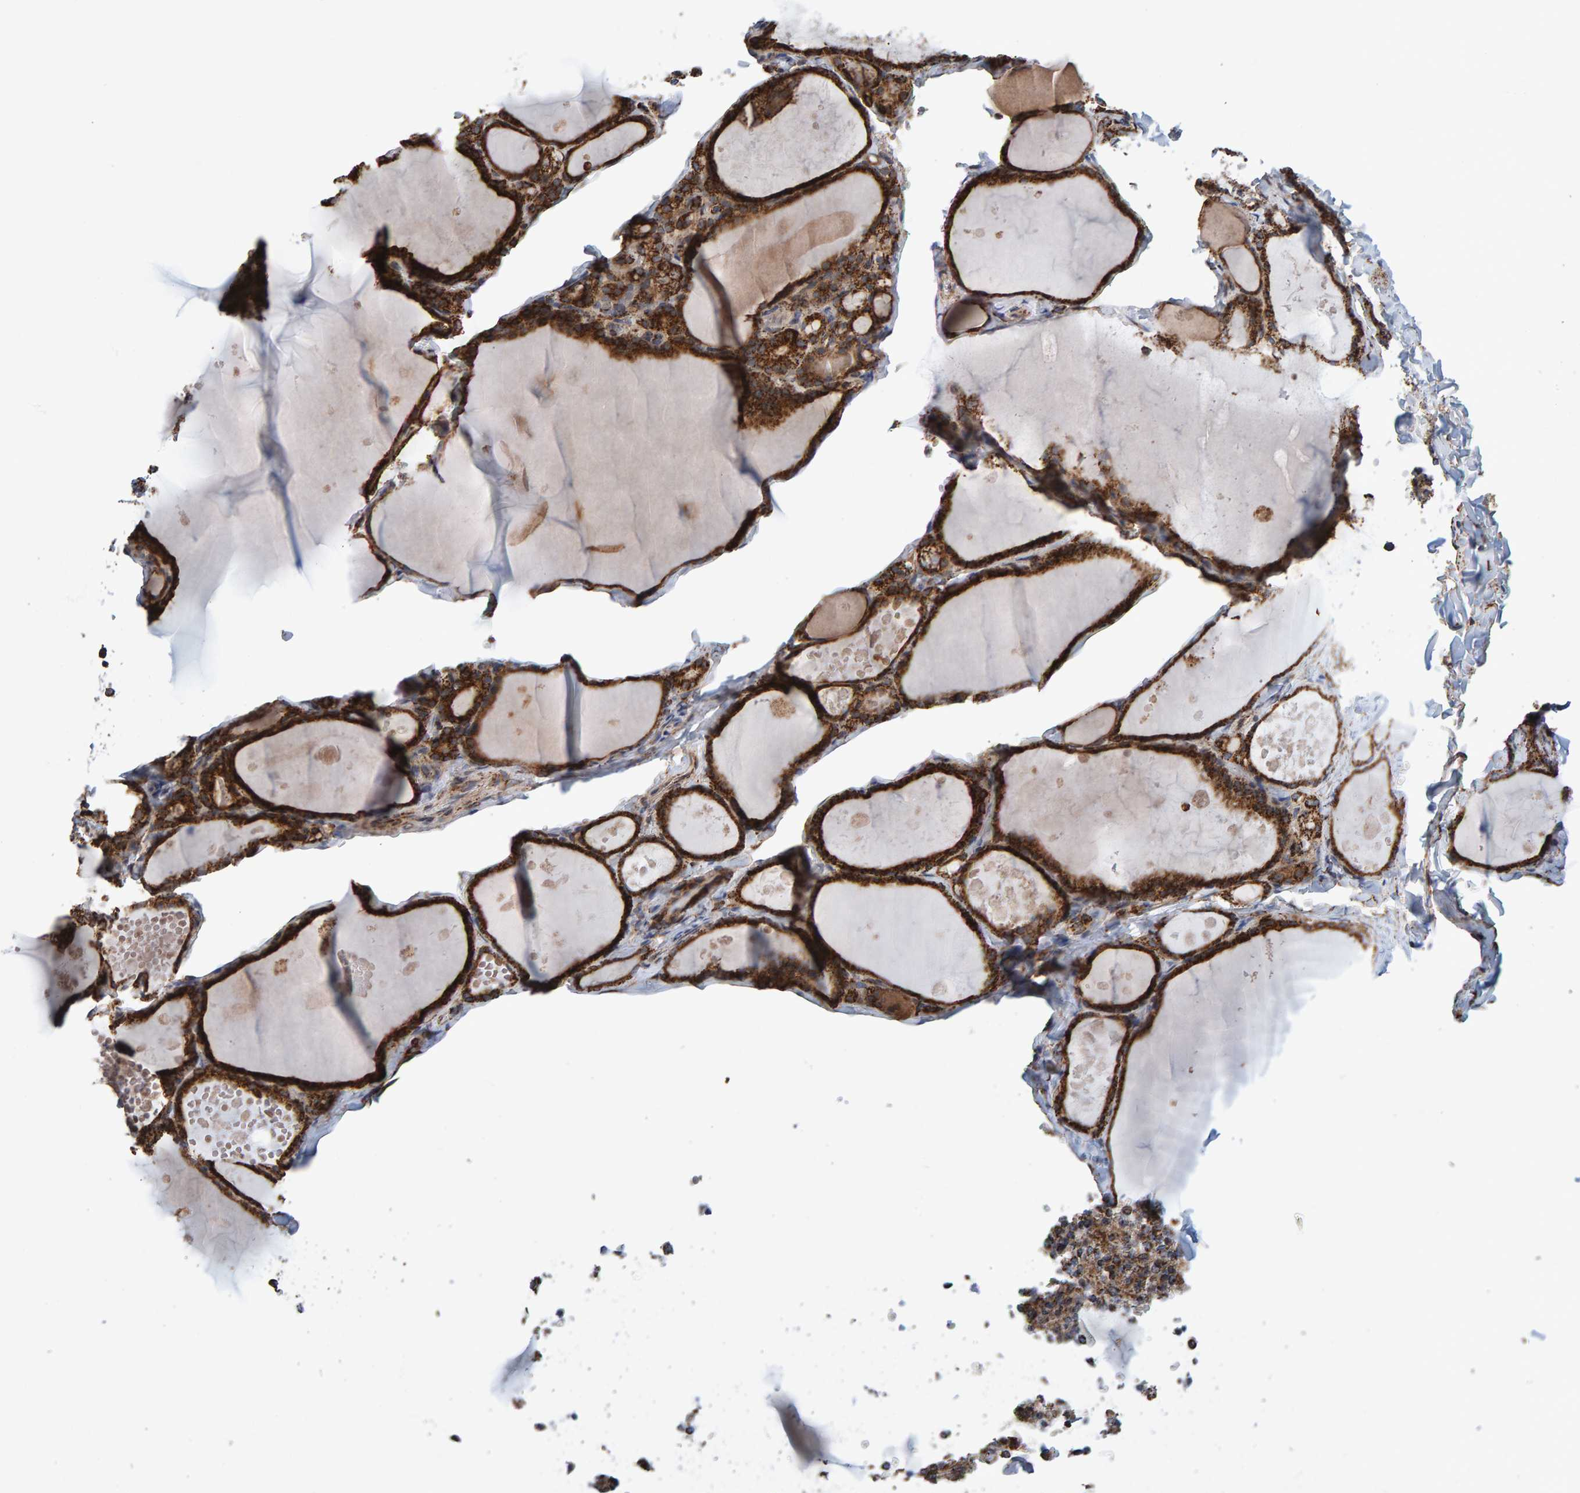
{"staining": {"intensity": "strong", "quantity": ">75%", "location": "cytoplasmic/membranous"}, "tissue": "thyroid gland", "cell_type": "Glandular cells", "image_type": "normal", "snomed": [{"axis": "morphology", "description": "Normal tissue, NOS"}, {"axis": "topography", "description": "Thyroid gland"}], "caption": "Thyroid gland stained for a protein exhibits strong cytoplasmic/membranous positivity in glandular cells.", "gene": "MRPL45", "patient": {"sex": "male", "age": 56}}